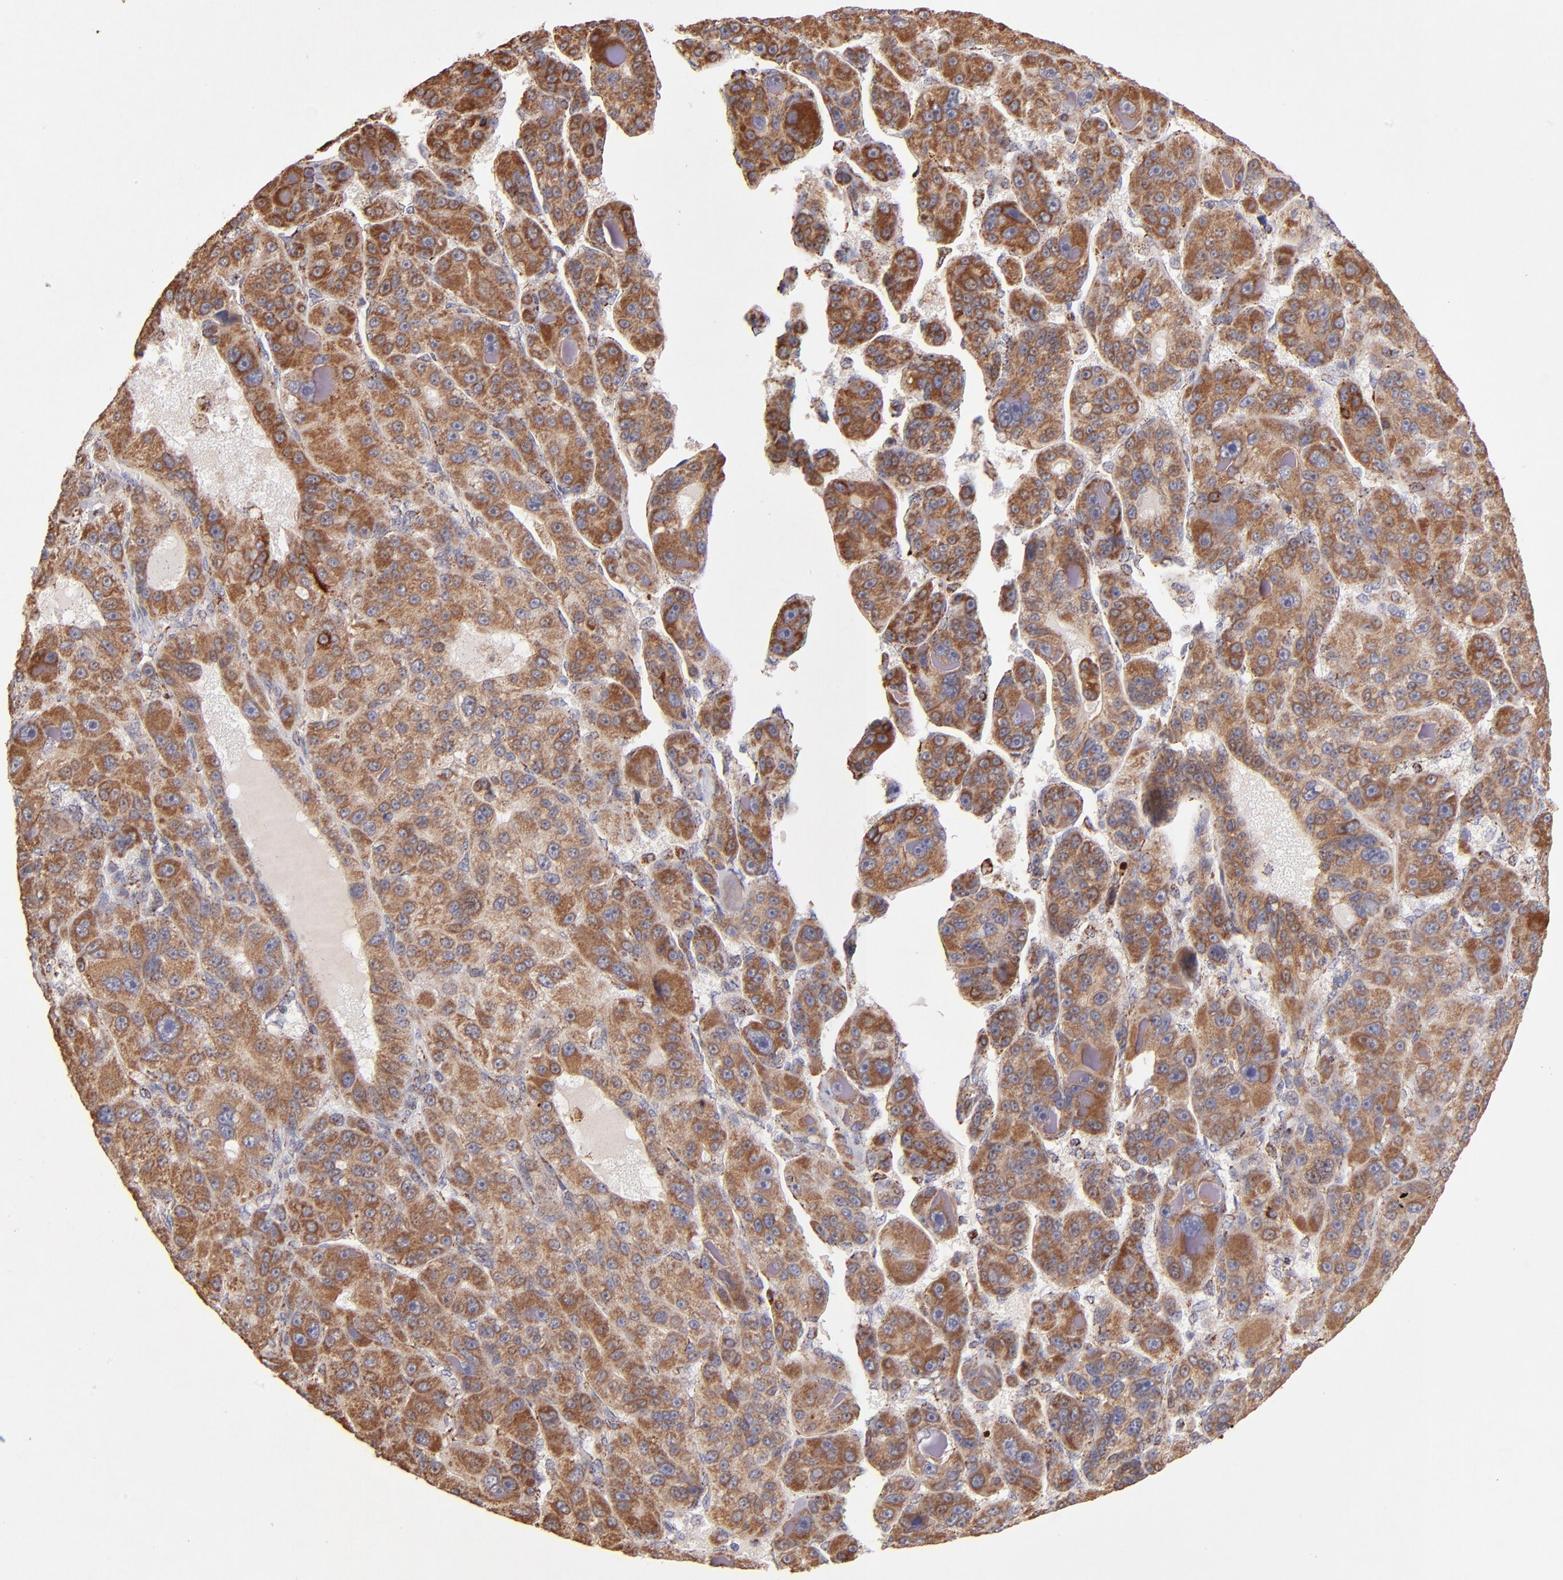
{"staining": {"intensity": "moderate", "quantity": ">75%", "location": "cytoplasmic/membranous"}, "tissue": "liver cancer", "cell_type": "Tumor cells", "image_type": "cancer", "snomed": [{"axis": "morphology", "description": "Carcinoma, Hepatocellular, NOS"}, {"axis": "topography", "description": "Liver"}], "caption": "Immunohistochemistry (DAB) staining of liver cancer (hepatocellular carcinoma) exhibits moderate cytoplasmic/membranous protein staining in approximately >75% of tumor cells.", "gene": "DLST", "patient": {"sex": "male", "age": 76}}